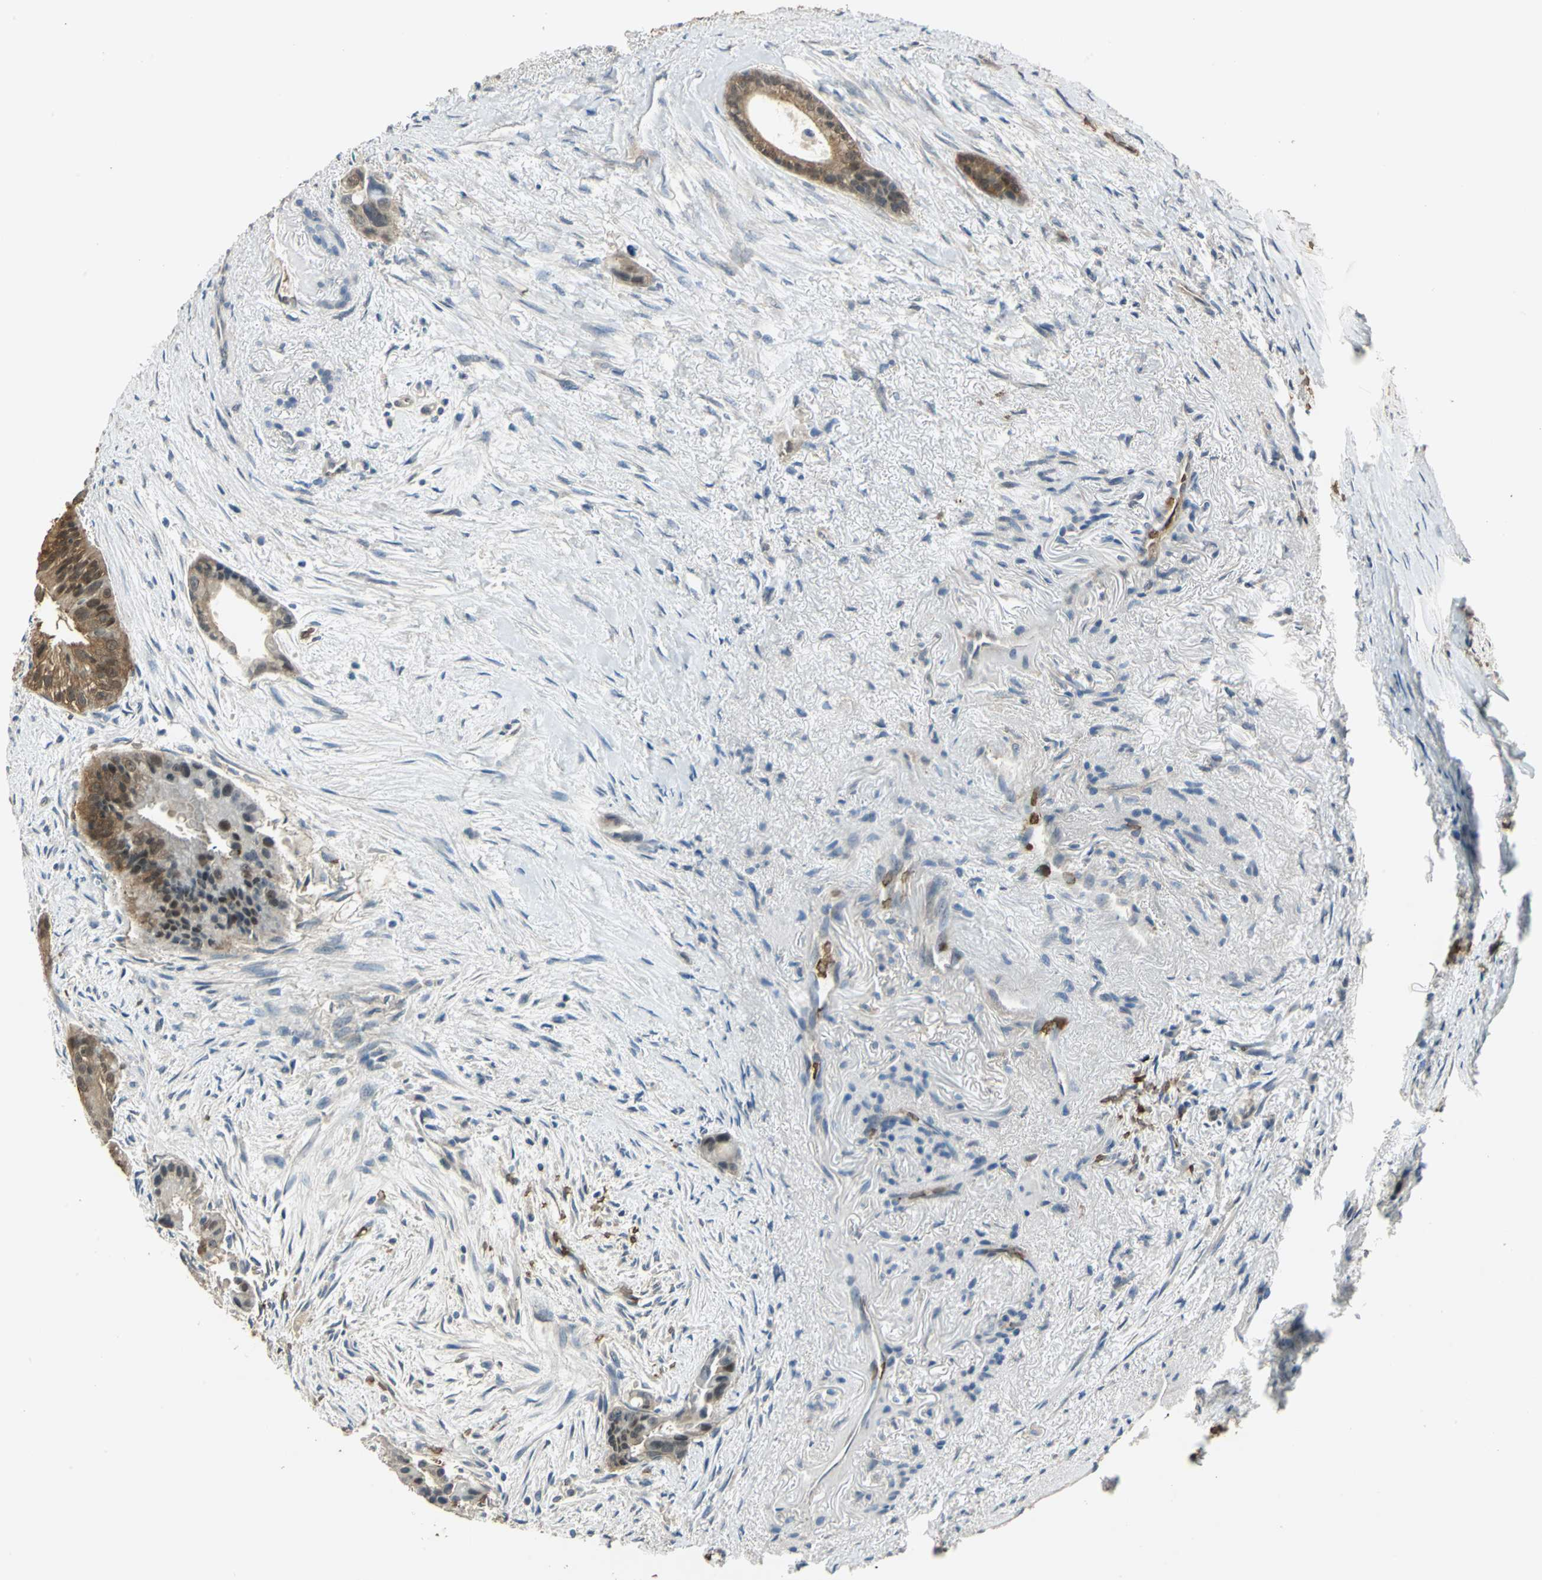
{"staining": {"intensity": "moderate", "quantity": ">75%", "location": "cytoplasmic/membranous,nuclear"}, "tissue": "liver cancer", "cell_type": "Tumor cells", "image_type": "cancer", "snomed": [{"axis": "morphology", "description": "Cholangiocarcinoma"}, {"axis": "topography", "description": "Liver"}], "caption": "A brown stain highlights moderate cytoplasmic/membranous and nuclear expression of a protein in liver cancer tumor cells. (DAB IHC, brown staining for protein, blue staining for nuclei).", "gene": "DDAH1", "patient": {"sex": "female", "age": 55}}